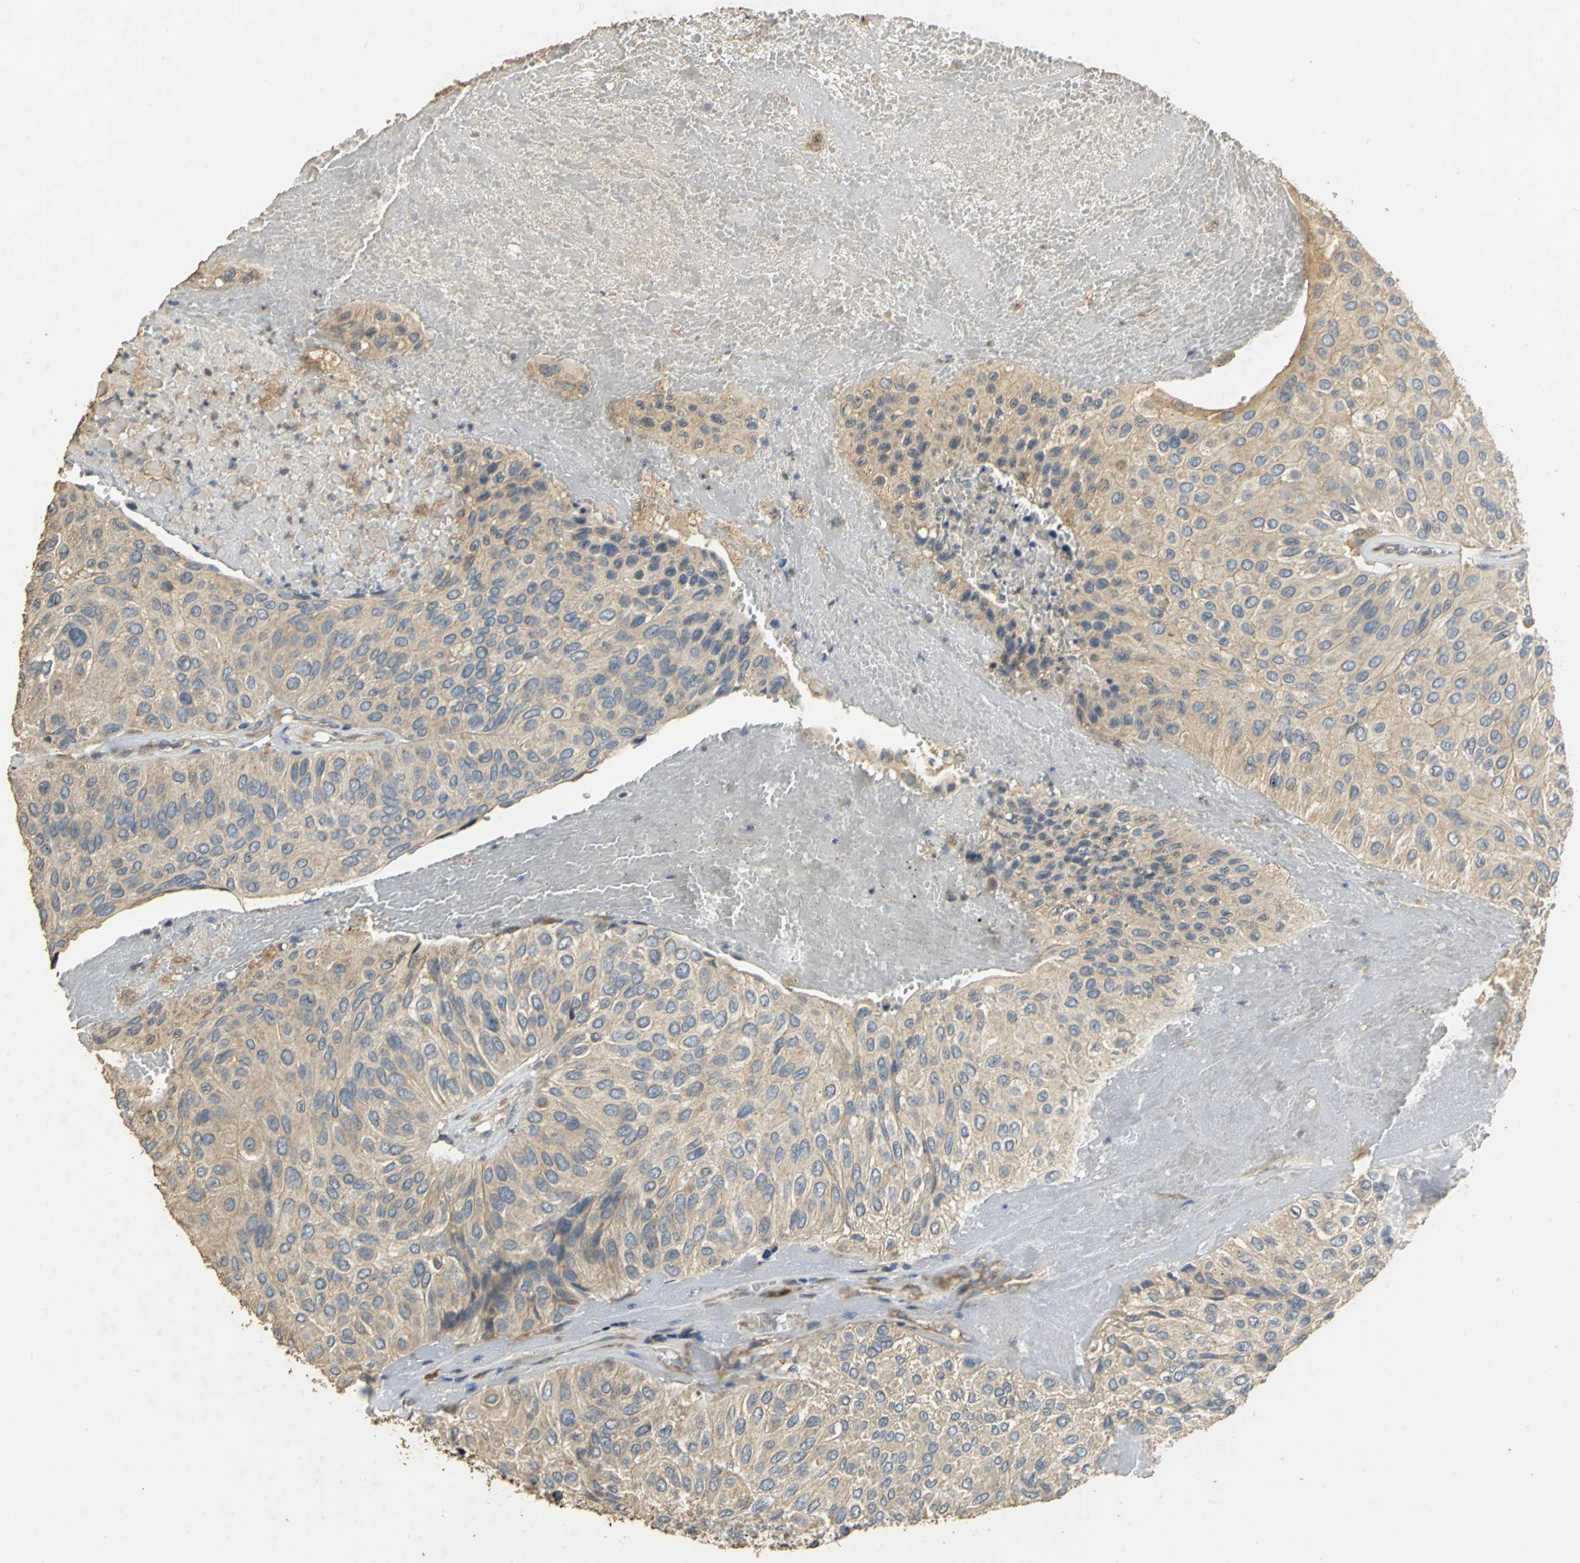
{"staining": {"intensity": "moderate", "quantity": ">75%", "location": "cytoplasmic/membranous"}, "tissue": "urothelial cancer", "cell_type": "Tumor cells", "image_type": "cancer", "snomed": [{"axis": "morphology", "description": "Urothelial carcinoma, High grade"}, {"axis": "topography", "description": "Urinary bladder"}], "caption": "DAB immunohistochemical staining of high-grade urothelial carcinoma shows moderate cytoplasmic/membranous protein positivity in approximately >75% of tumor cells. The staining is performed using DAB (3,3'-diaminobenzidine) brown chromogen to label protein expression. The nuclei are counter-stained blue using hematoxylin.", "gene": "ACSL4", "patient": {"sex": "male", "age": 66}}